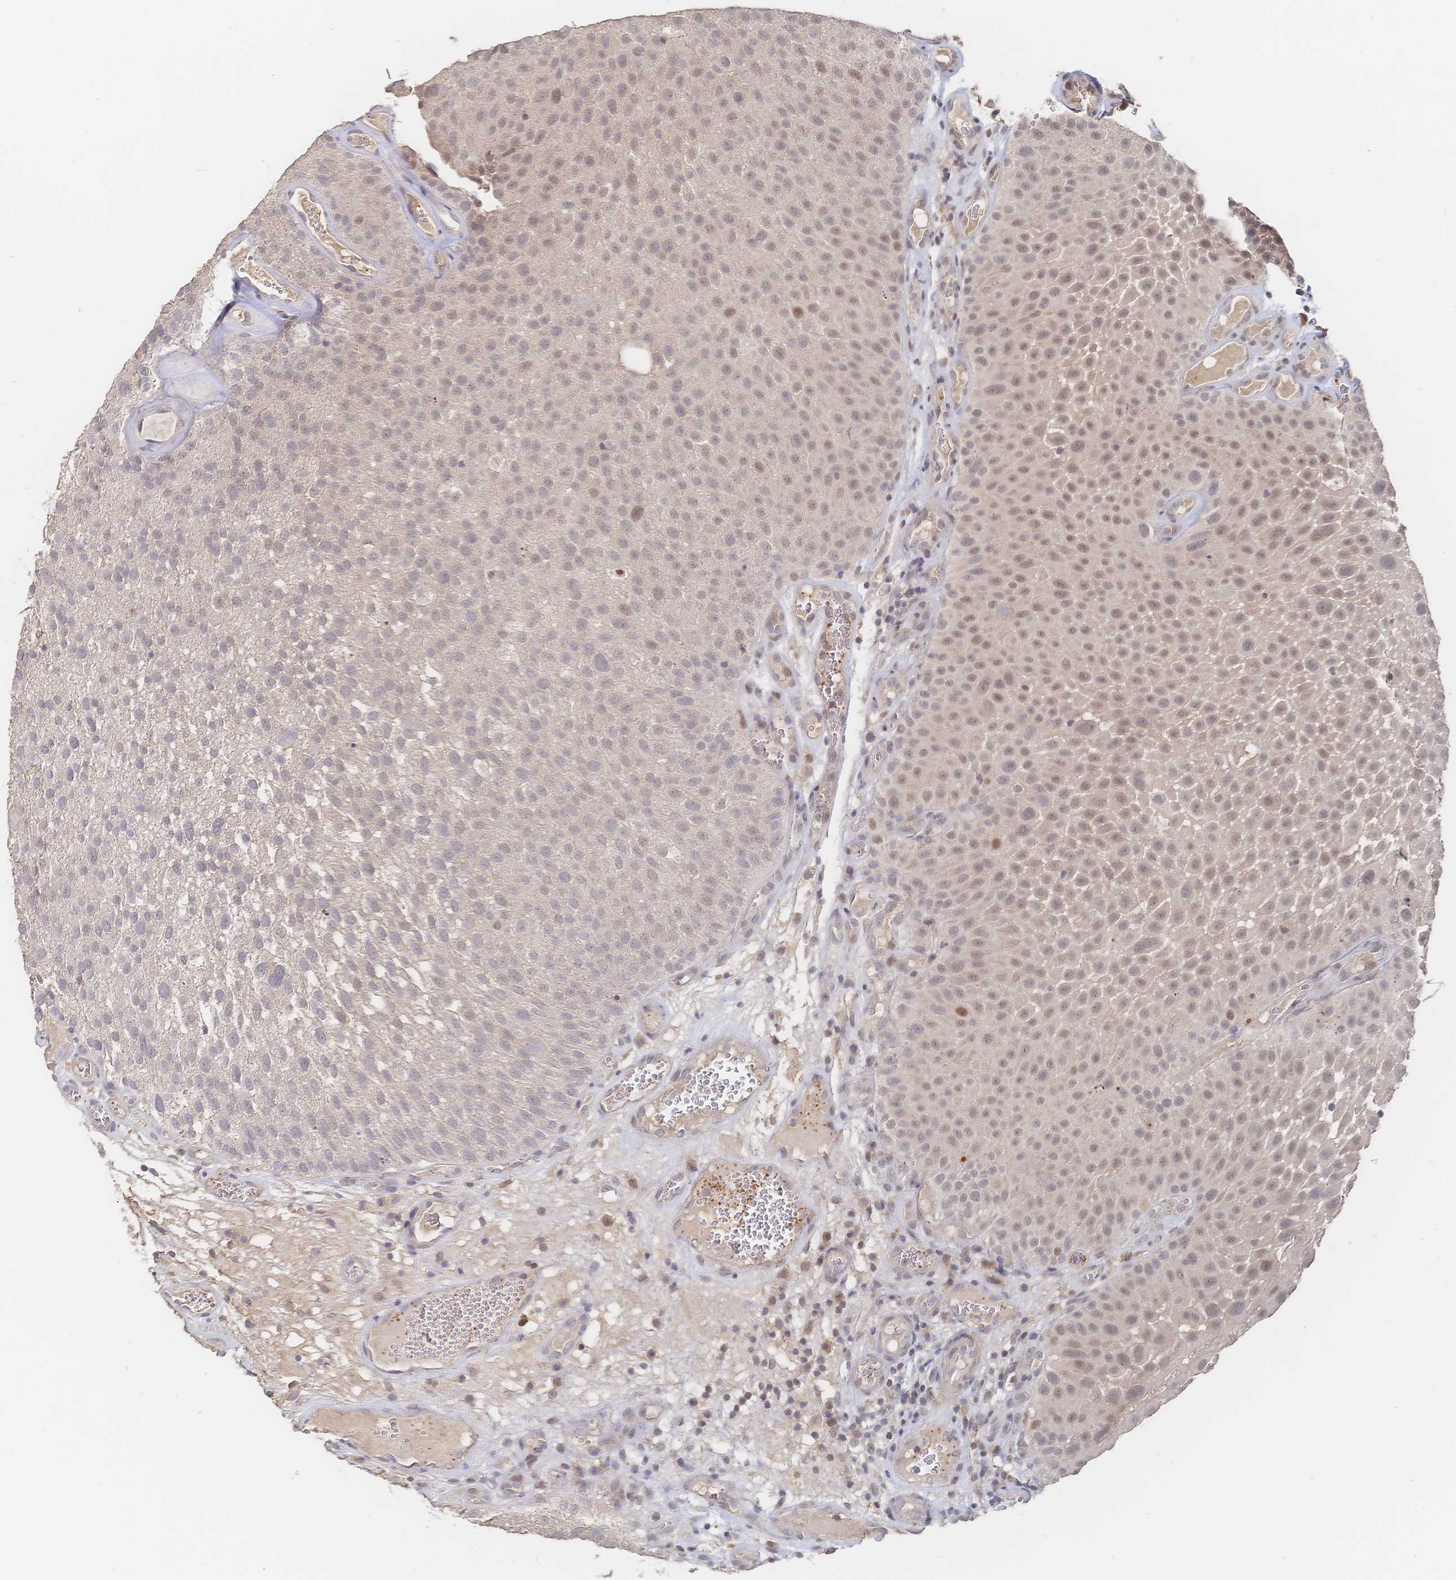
{"staining": {"intensity": "weak", "quantity": "25%-75%", "location": "nuclear"}, "tissue": "urothelial cancer", "cell_type": "Tumor cells", "image_type": "cancer", "snomed": [{"axis": "morphology", "description": "Urothelial carcinoma, Low grade"}, {"axis": "topography", "description": "Urinary bladder"}], "caption": "The micrograph reveals a brown stain indicating the presence of a protein in the nuclear of tumor cells in urothelial carcinoma (low-grade).", "gene": "LRP5", "patient": {"sex": "male", "age": 72}}